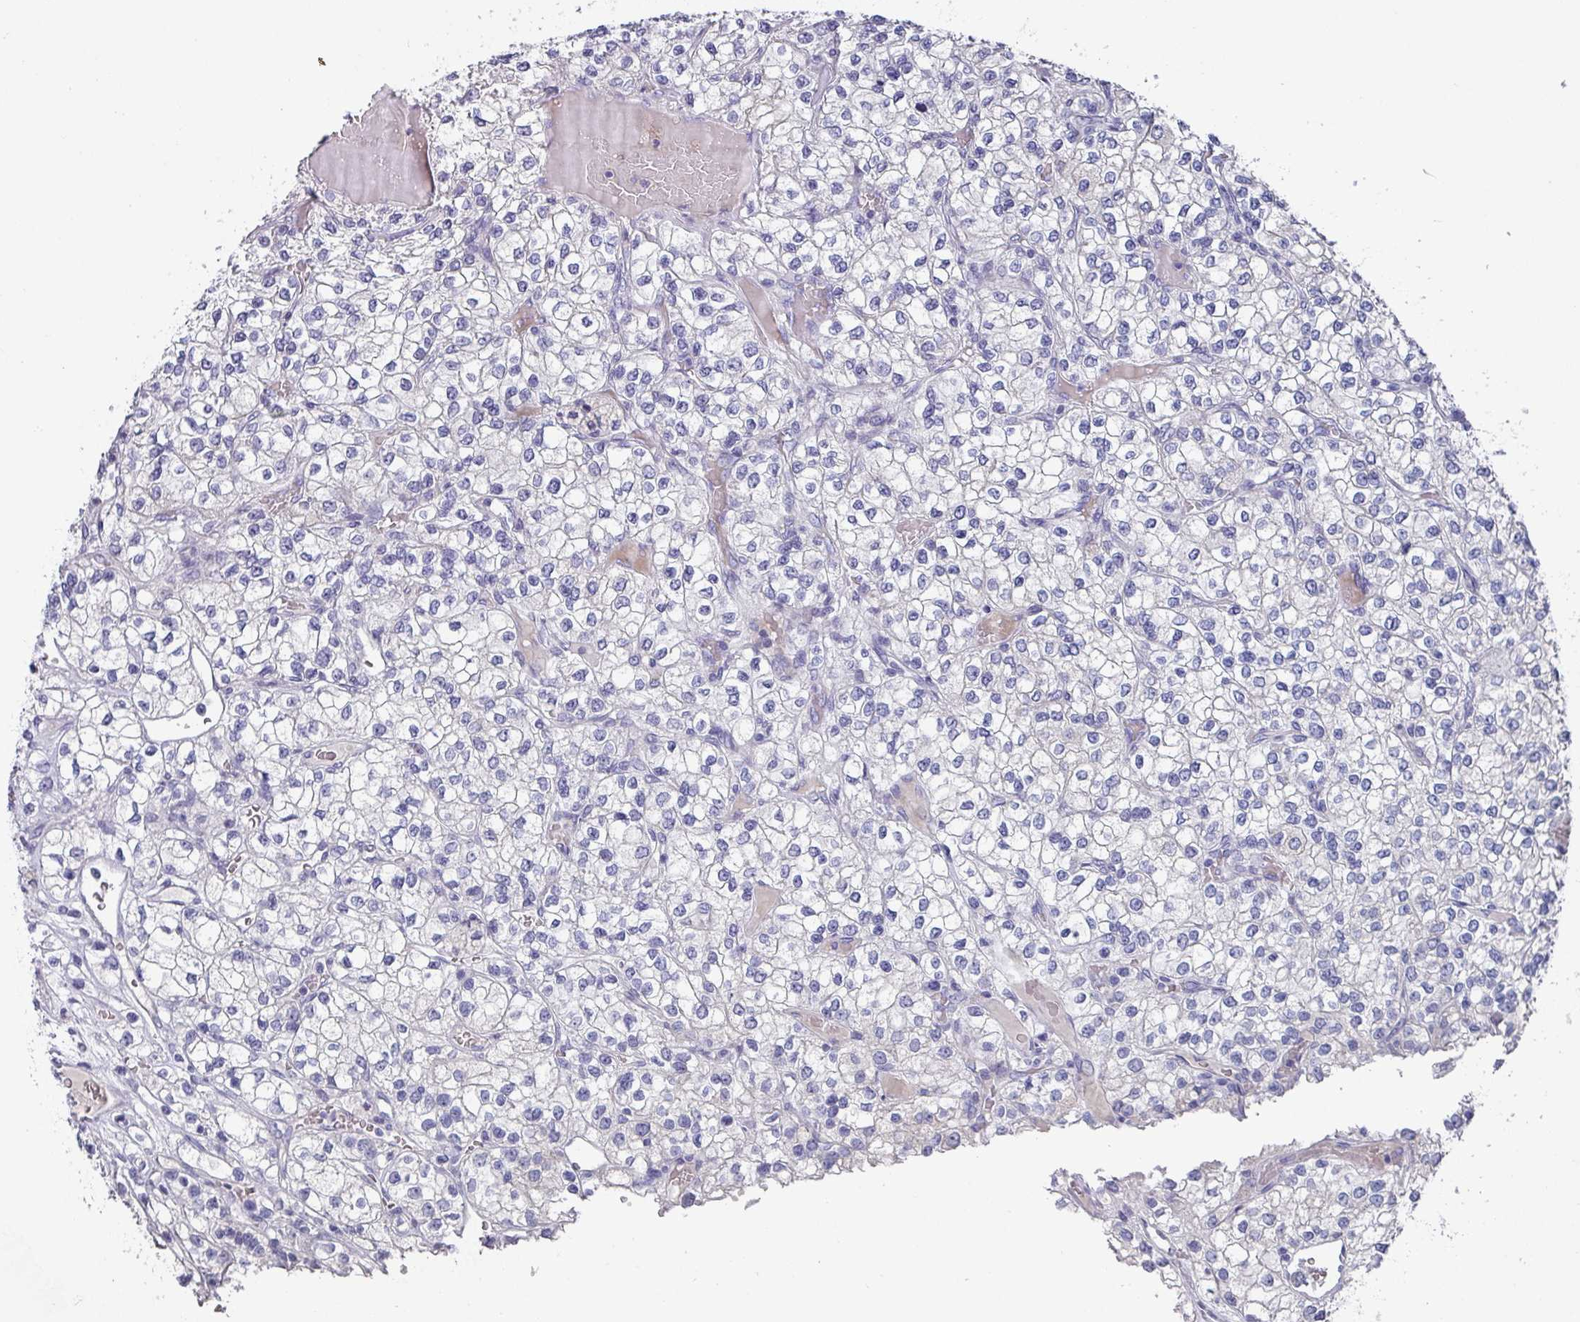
{"staining": {"intensity": "negative", "quantity": "none", "location": "none"}, "tissue": "renal cancer", "cell_type": "Tumor cells", "image_type": "cancer", "snomed": [{"axis": "morphology", "description": "Adenocarcinoma, NOS"}, {"axis": "topography", "description": "Kidney"}], "caption": "The histopathology image reveals no staining of tumor cells in renal adenocarcinoma.", "gene": "DEFB115", "patient": {"sex": "male", "age": 80}}